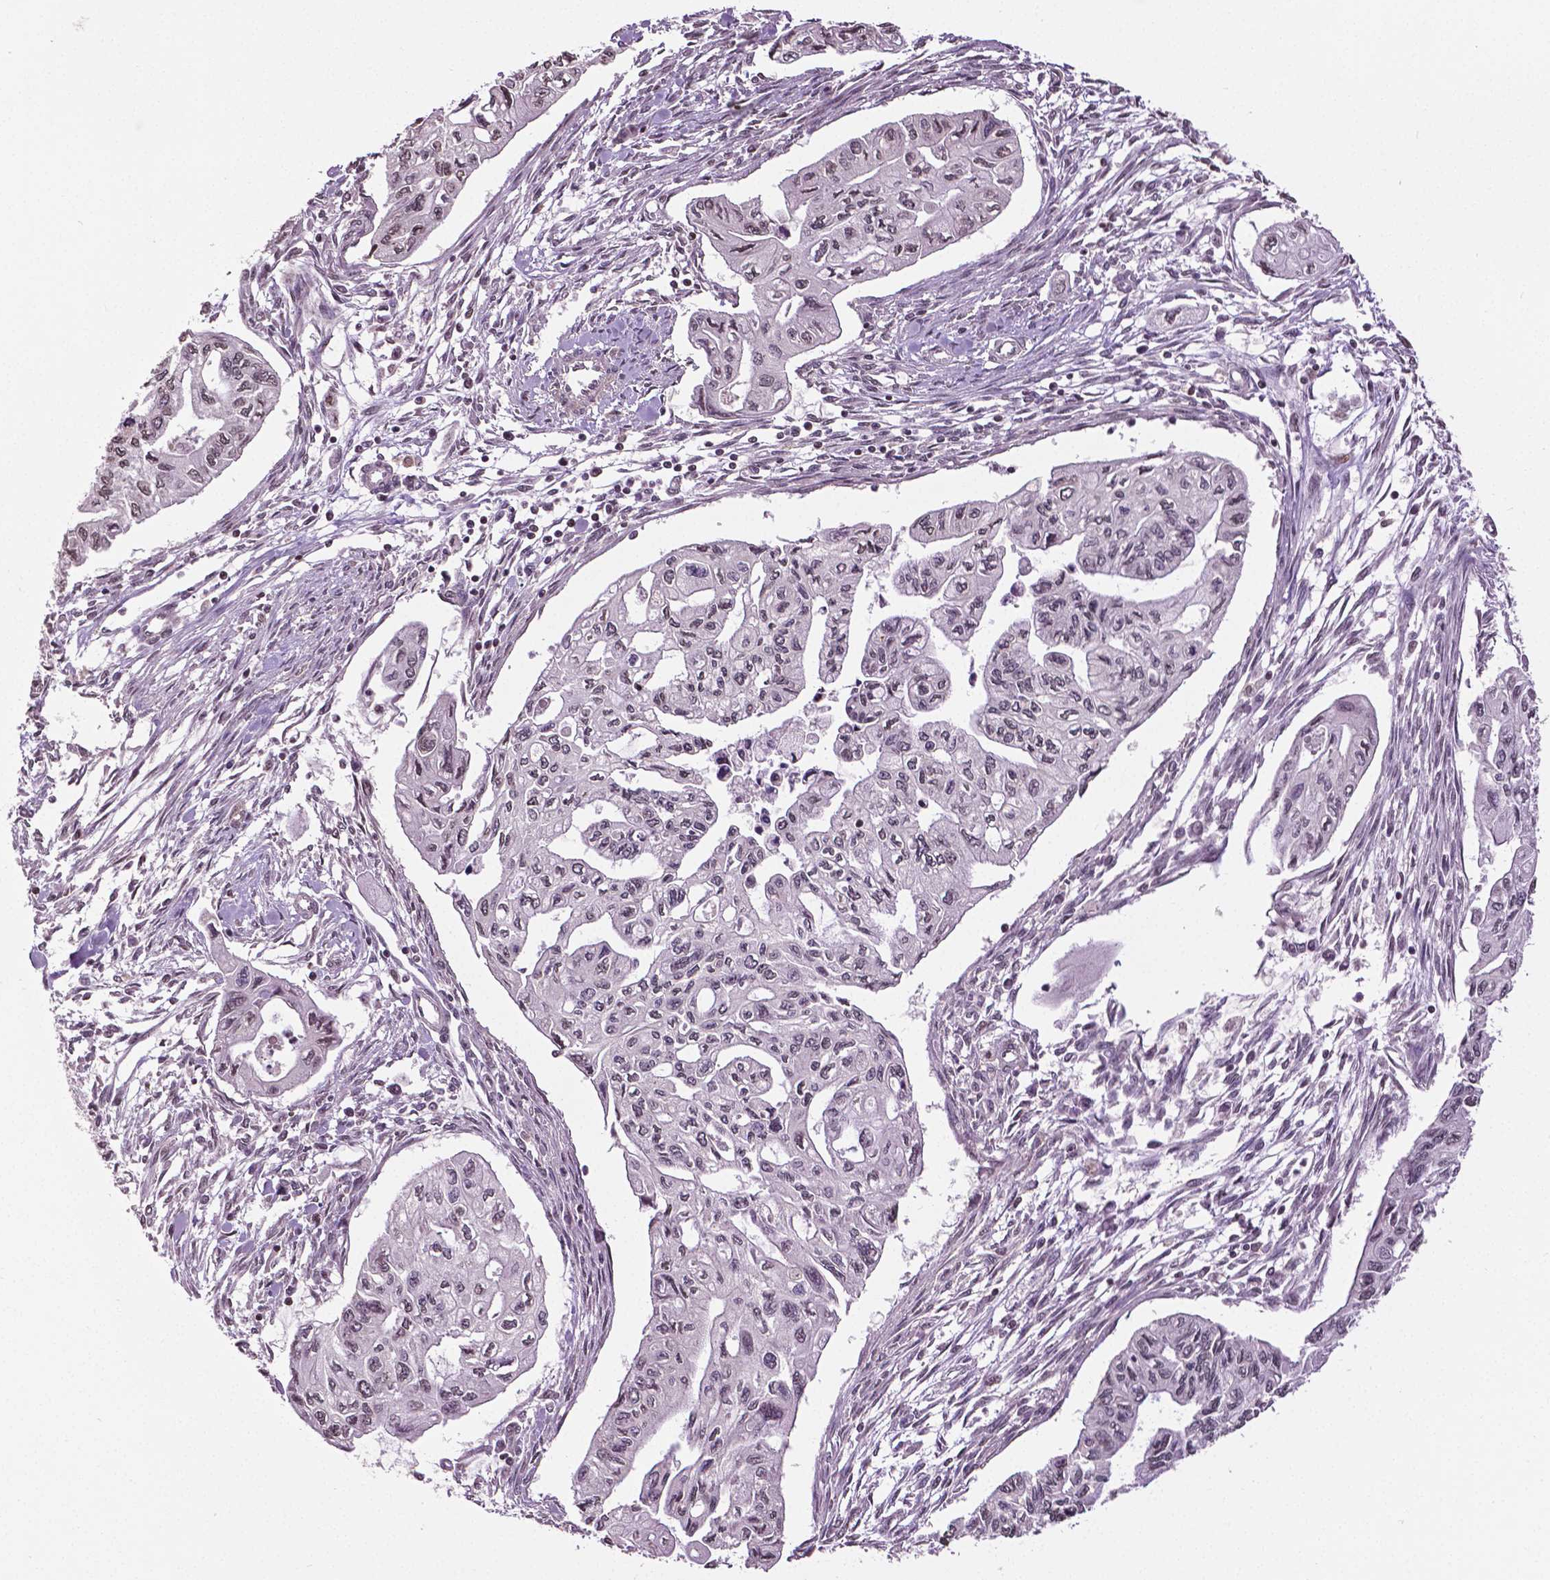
{"staining": {"intensity": "negative", "quantity": "none", "location": "none"}, "tissue": "pancreatic cancer", "cell_type": "Tumor cells", "image_type": "cancer", "snomed": [{"axis": "morphology", "description": "Adenocarcinoma, NOS"}, {"axis": "topography", "description": "Pancreas"}], "caption": "This is a micrograph of immunohistochemistry (IHC) staining of pancreatic cancer, which shows no expression in tumor cells. (IHC, brightfield microscopy, high magnification).", "gene": "DLX5", "patient": {"sex": "female", "age": 76}}